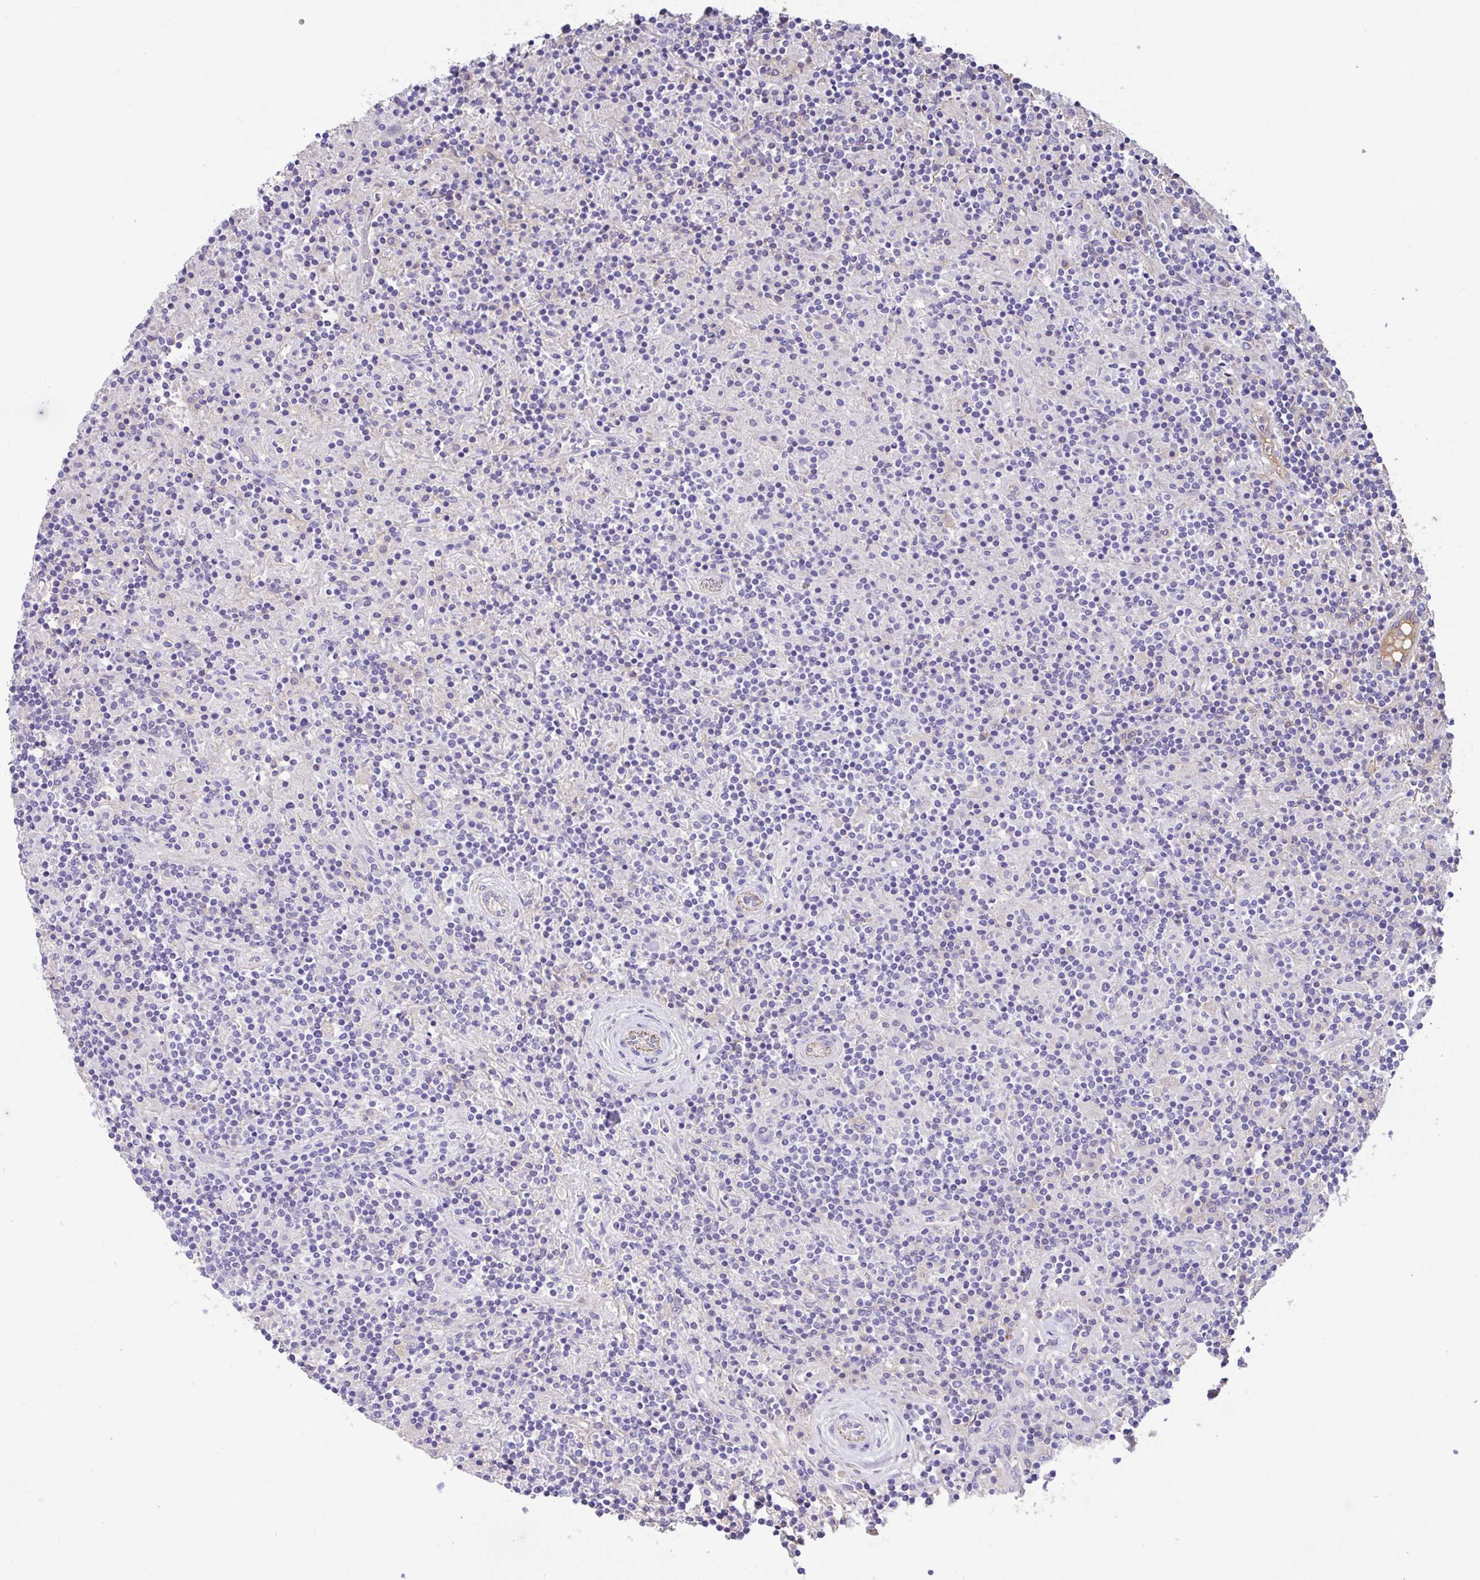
{"staining": {"intensity": "negative", "quantity": "none", "location": "none"}, "tissue": "lymphoma", "cell_type": "Tumor cells", "image_type": "cancer", "snomed": [{"axis": "morphology", "description": "Hodgkin's disease, NOS"}, {"axis": "topography", "description": "Lymph node"}], "caption": "DAB (3,3'-diaminobenzidine) immunohistochemical staining of Hodgkin's disease reveals no significant staining in tumor cells.", "gene": "ZNF813", "patient": {"sex": "male", "age": 70}}